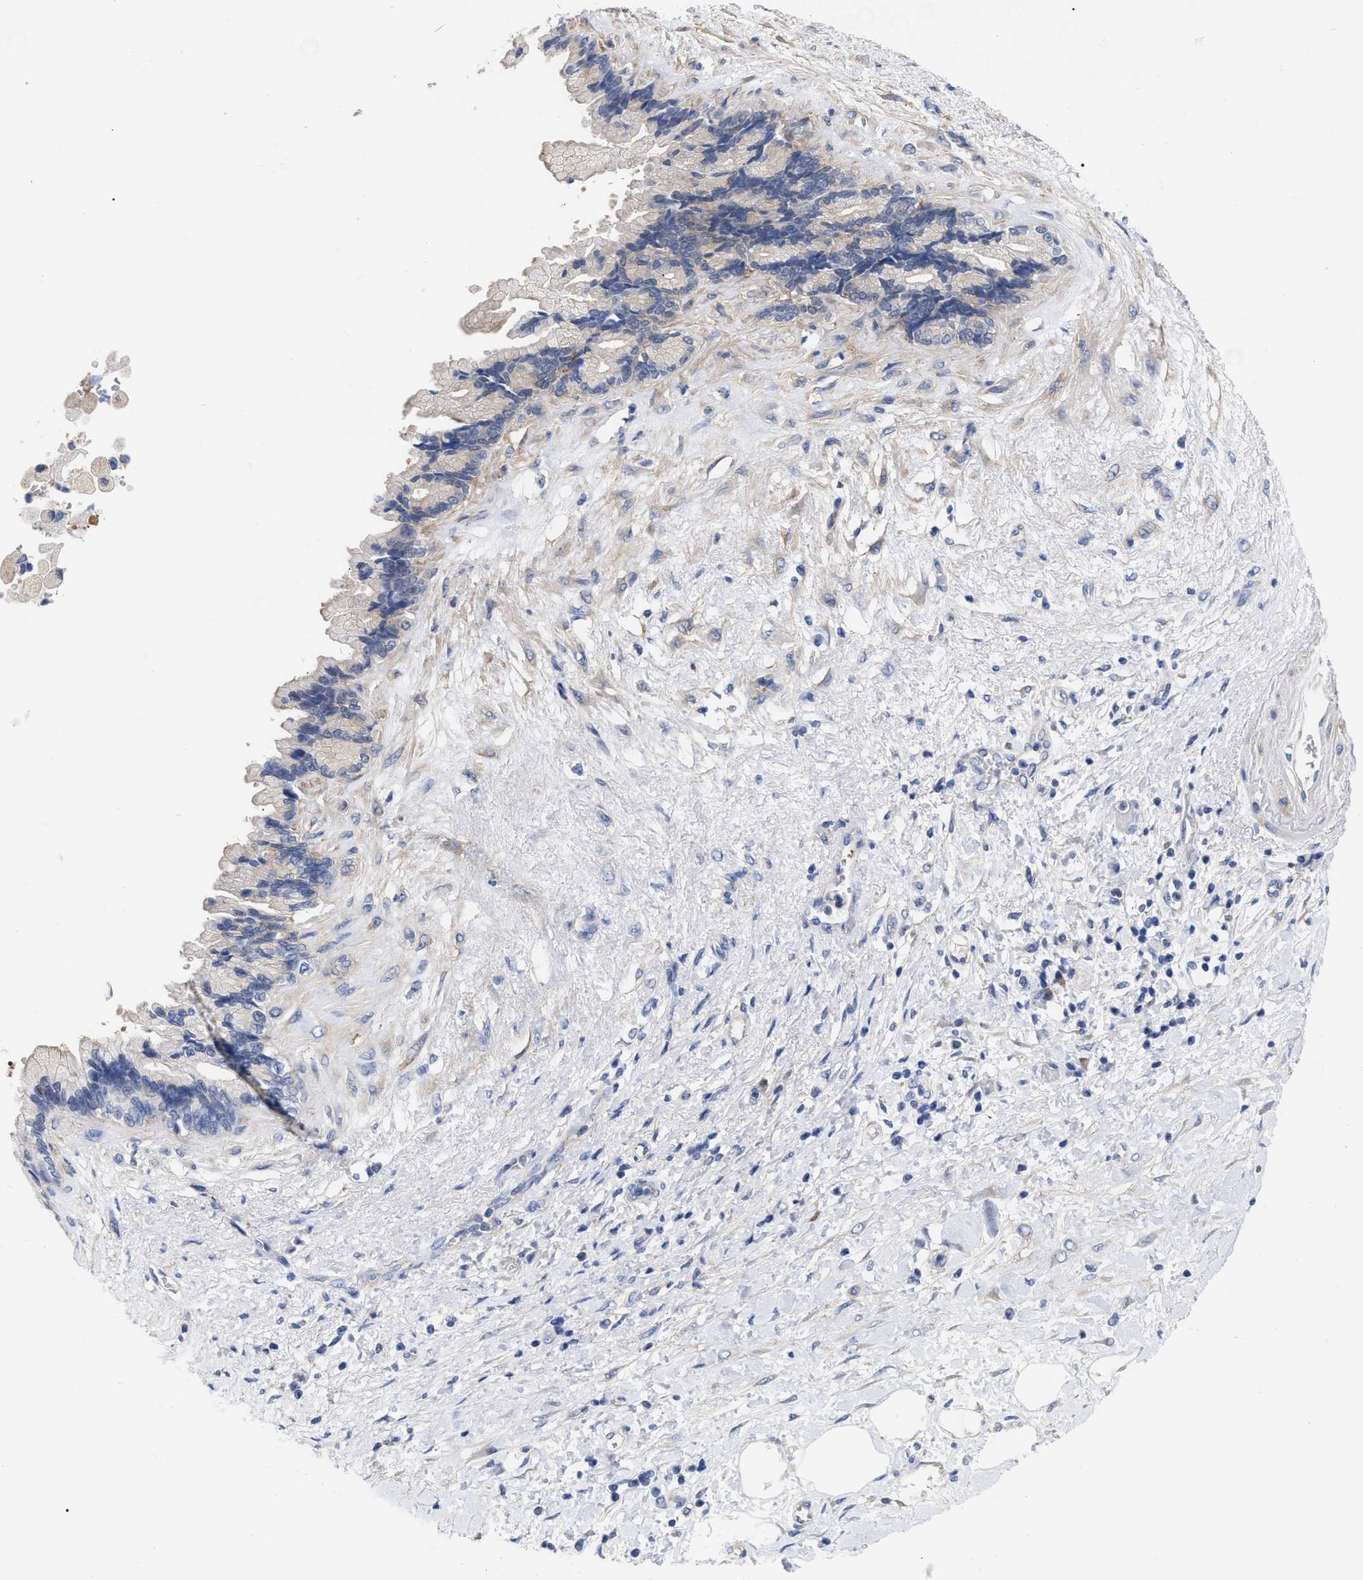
{"staining": {"intensity": "negative", "quantity": "none", "location": "none"}, "tissue": "pancreatic cancer", "cell_type": "Tumor cells", "image_type": "cancer", "snomed": [{"axis": "morphology", "description": "Adenocarcinoma, NOS"}, {"axis": "topography", "description": "Pancreas"}], "caption": "Protein analysis of pancreatic cancer reveals no significant staining in tumor cells.", "gene": "RBKS", "patient": {"sex": "female", "age": 60}}